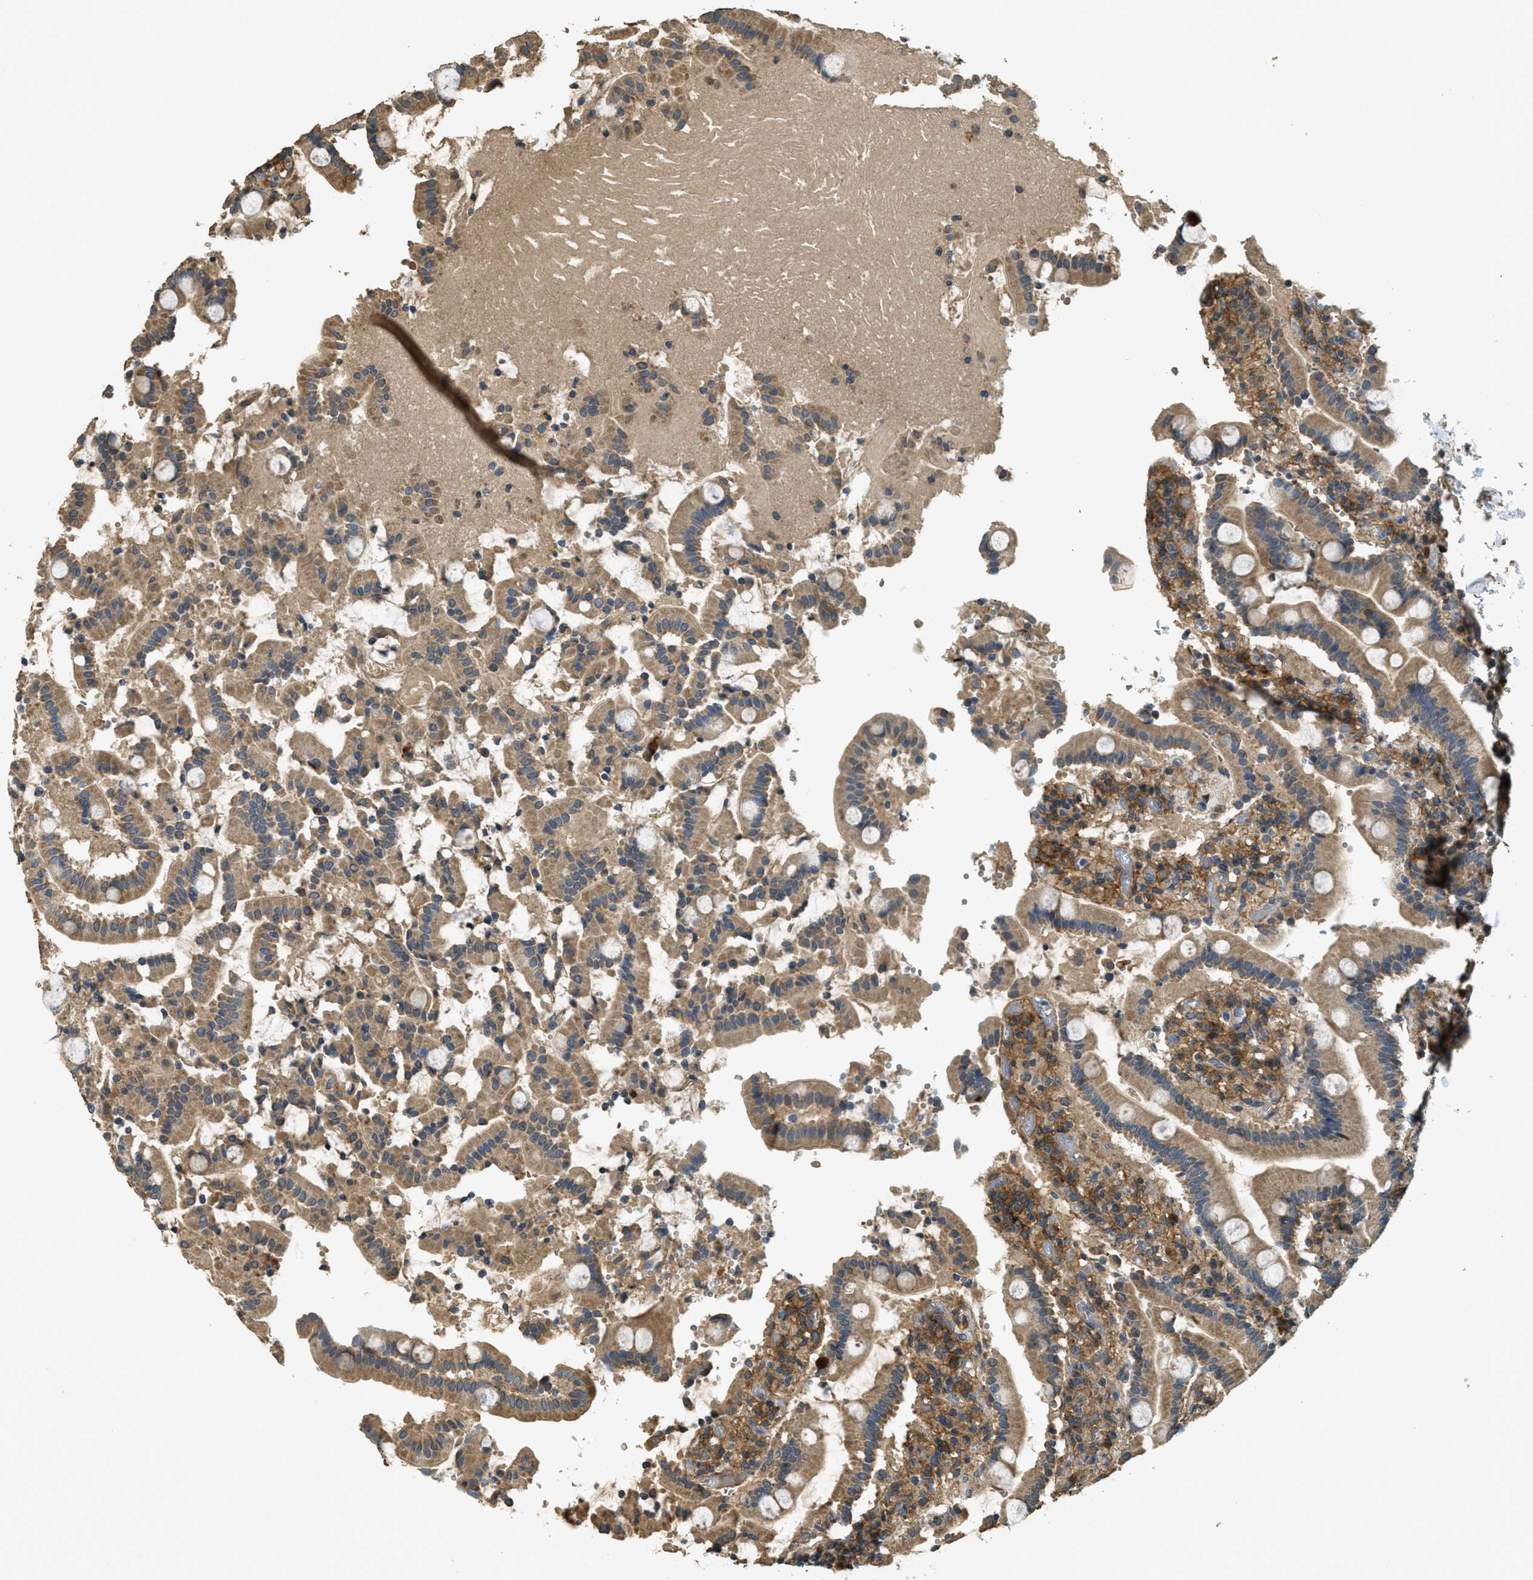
{"staining": {"intensity": "moderate", "quantity": ">75%", "location": "cytoplasmic/membranous"}, "tissue": "duodenum", "cell_type": "Glandular cells", "image_type": "normal", "snomed": [{"axis": "morphology", "description": "Normal tissue, NOS"}, {"axis": "topography", "description": "Small intestine, NOS"}], "caption": "Benign duodenum shows moderate cytoplasmic/membranous expression in about >75% of glandular cells, visualized by immunohistochemistry.", "gene": "CD276", "patient": {"sex": "female", "age": 71}}